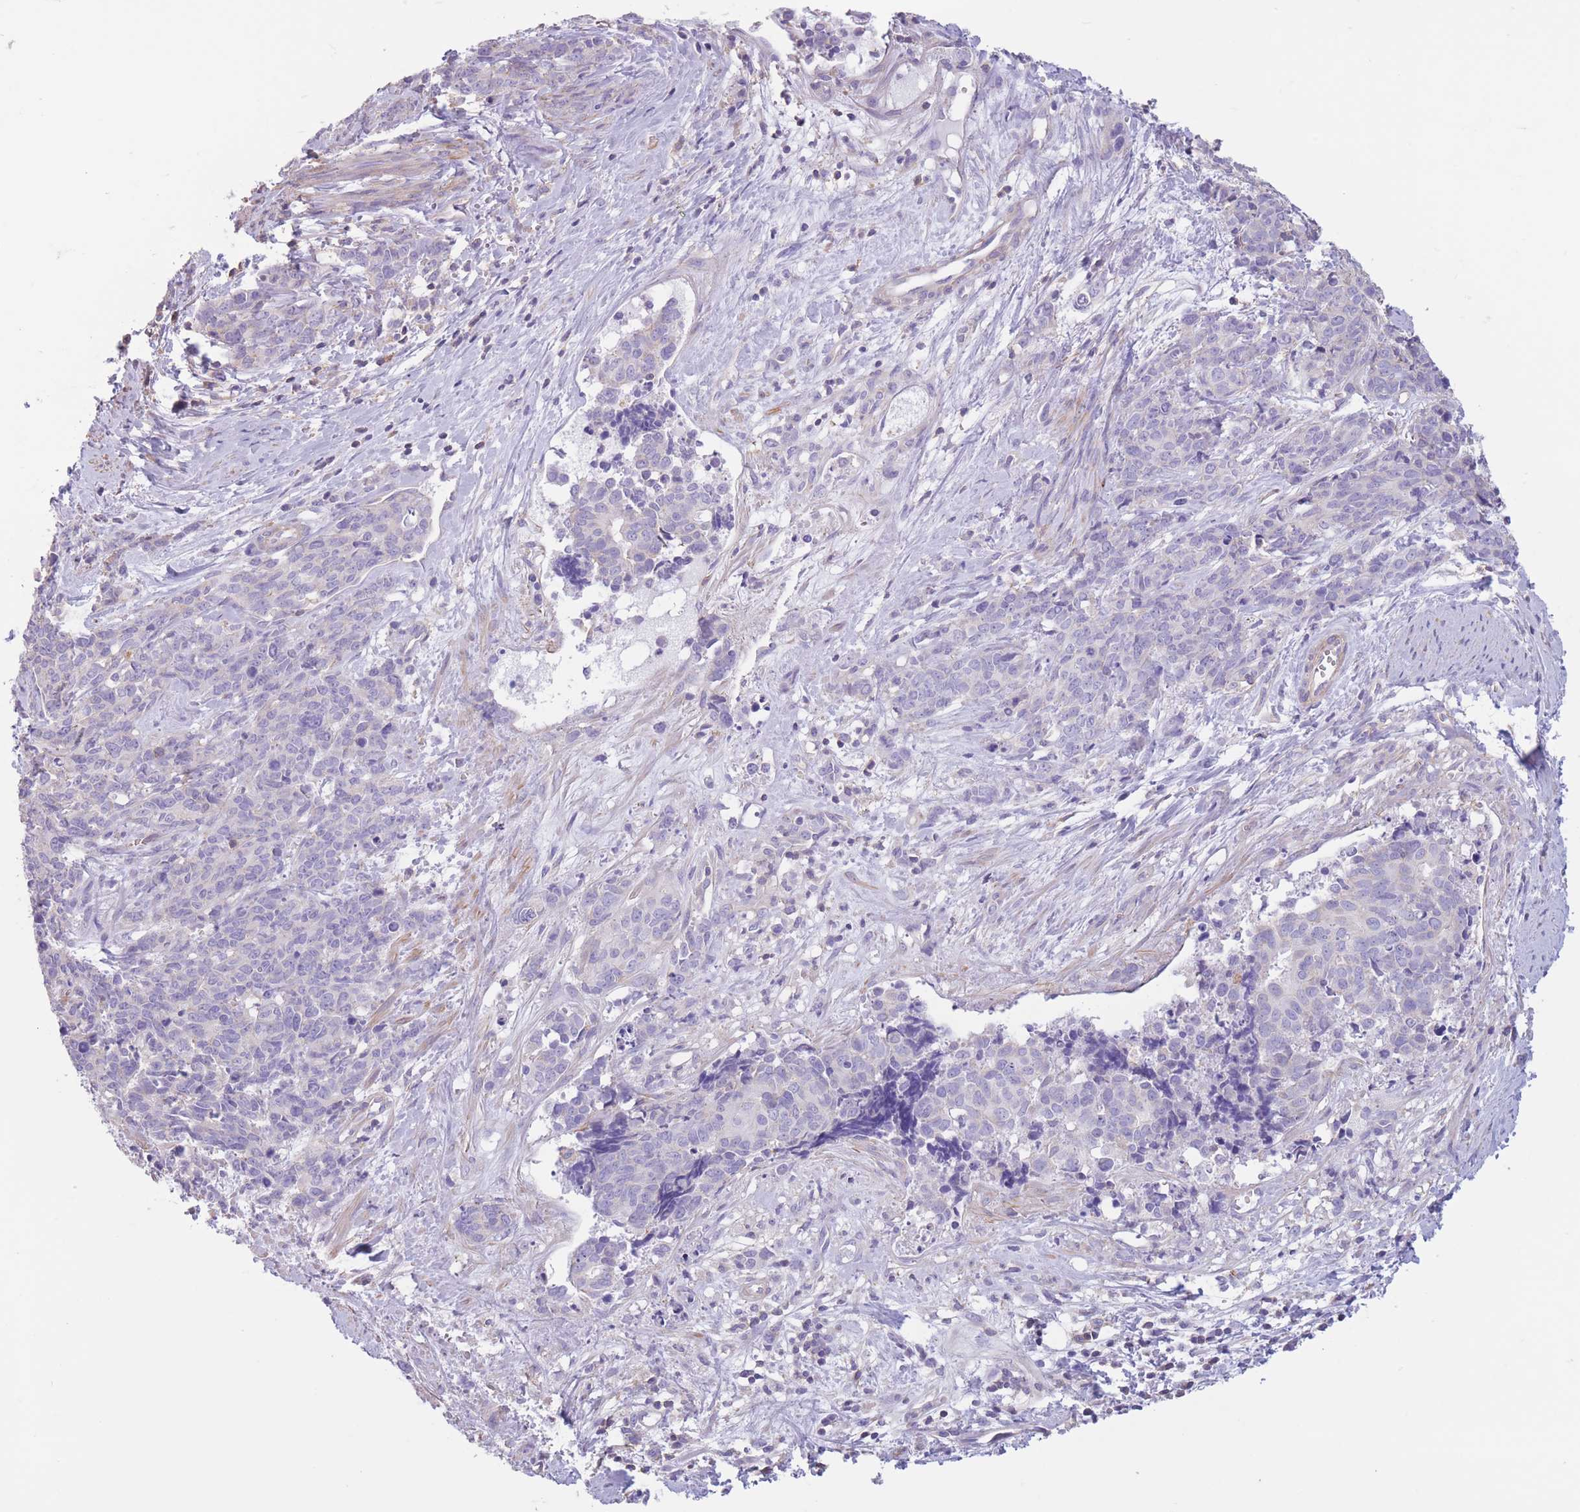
{"staining": {"intensity": "negative", "quantity": "none", "location": "none"}, "tissue": "cervical cancer", "cell_type": "Tumor cells", "image_type": "cancer", "snomed": [{"axis": "morphology", "description": "Squamous cell carcinoma, NOS"}, {"axis": "topography", "description": "Cervix"}], "caption": "Tumor cells are negative for protein expression in human cervical cancer.", "gene": "PDHA1", "patient": {"sex": "female", "age": 60}}